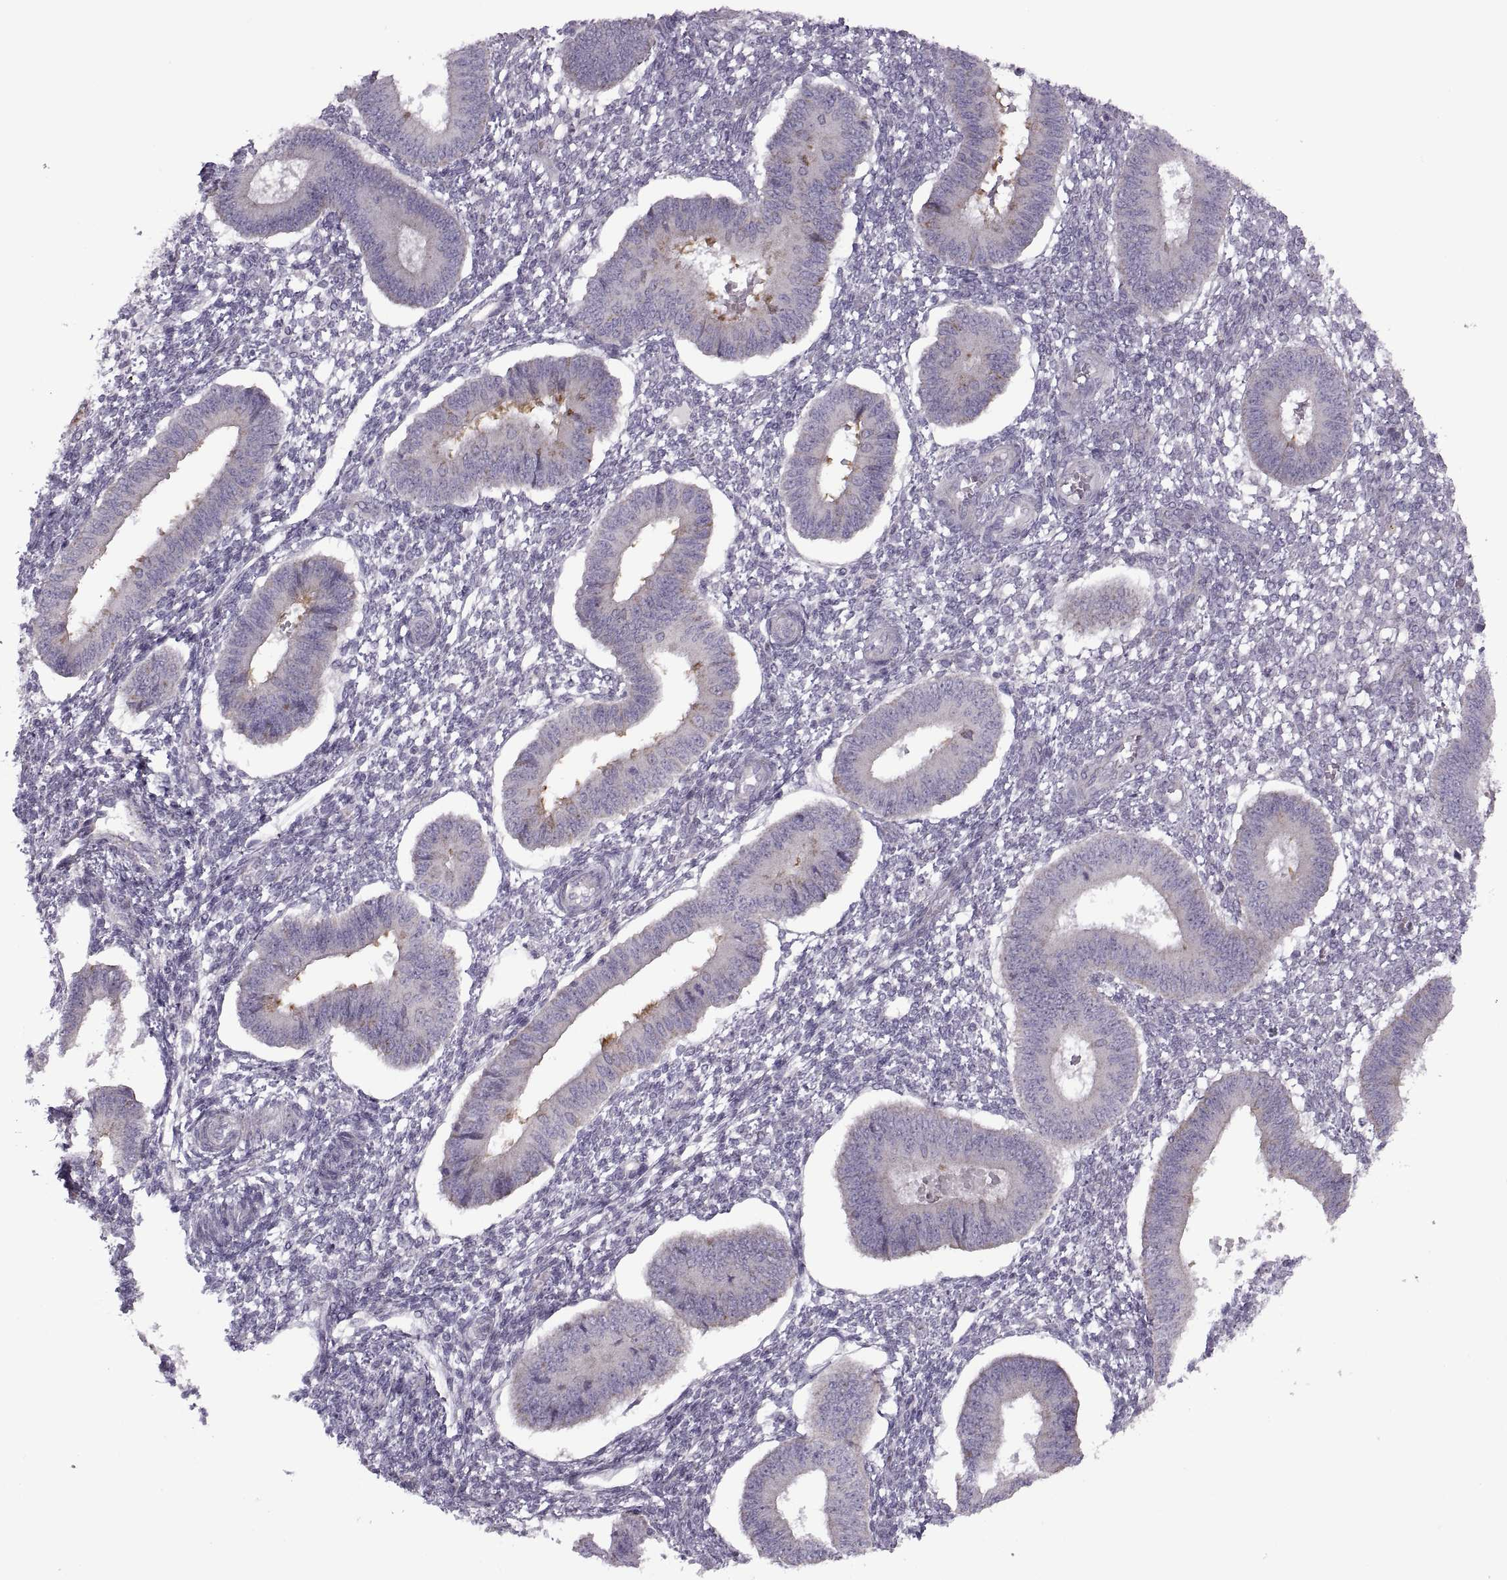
{"staining": {"intensity": "negative", "quantity": "none", "location": "none"}, "tissue": "endometrium", "cell_type": "Cells in endometrial stroma", "image_type": "normal", "snomed": [{"axis": "morphology", "description": "Normal tissue, NOS"}, {"axis": "topography", "description": "Endometrium"}], "caption": "There is no significant expression in cells in endometrial stroma of endometrium. (DAB immunohistochemistry (IHC) with hematoxylin counter stain).", "gene": "PIERCE1", "patient": {"sex": "female", "age": 42}}